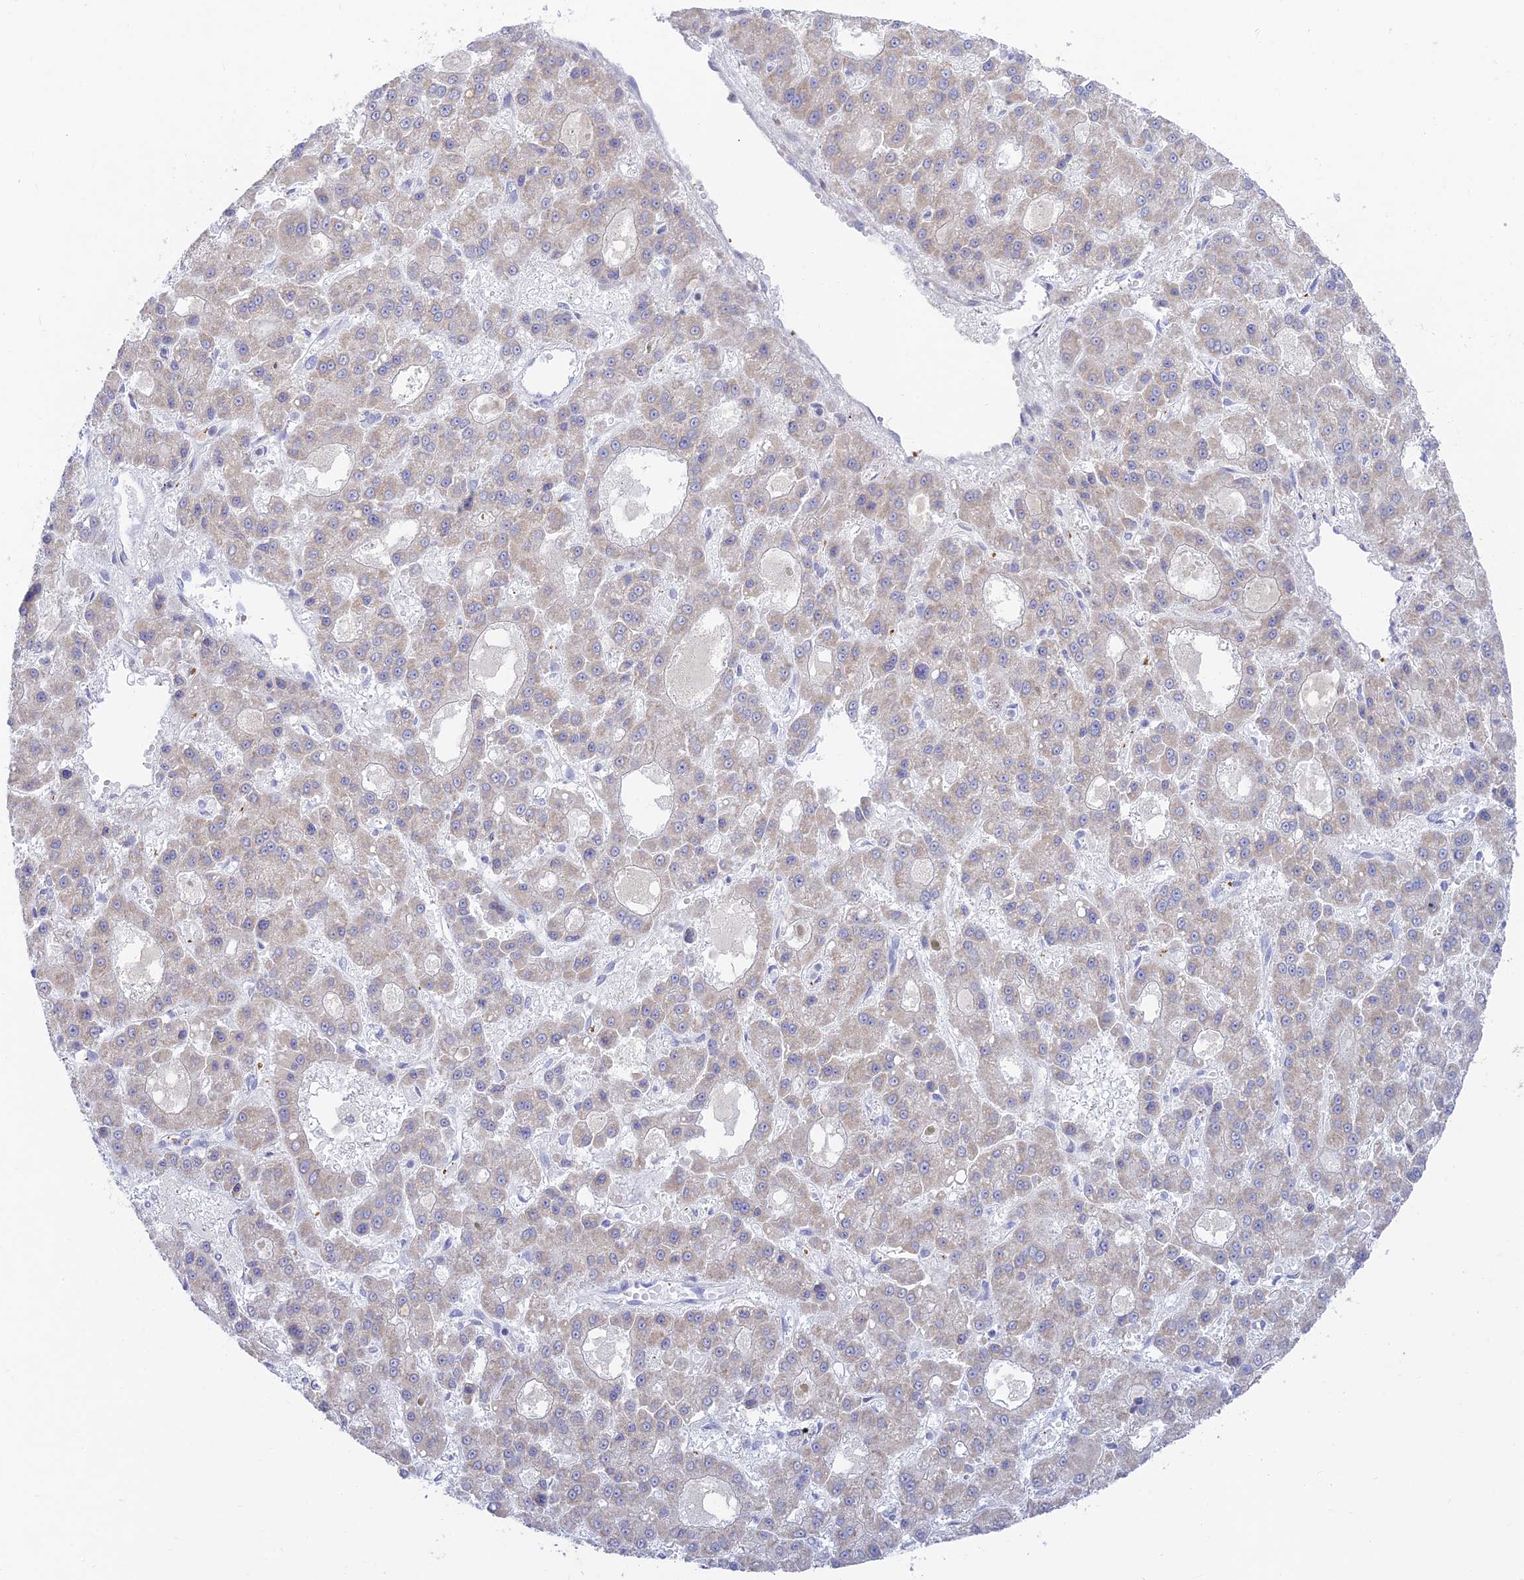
{"staining": {"intensity": "weak", "quantity": "<25%", "location": "cytoplasmic/membranous"}, "tissue": "liver cancer", "cell_type": "Tumor cells", "image_type": "cancer", "snomed": [{"axis": "morphology", "description": "Carcinoma, Hepatocellular, NOS"}, {"axis": "topography", "description": "Liver"}], "caption": "A high-resolution image shows IHC staining of liver cancer (hepatocellular carcinoma), which shows no significant expression in tumor cells. Nuclei are stained in blue.", "gene": "TMEM40", "patient": {"sex": "male", "age": 70}}